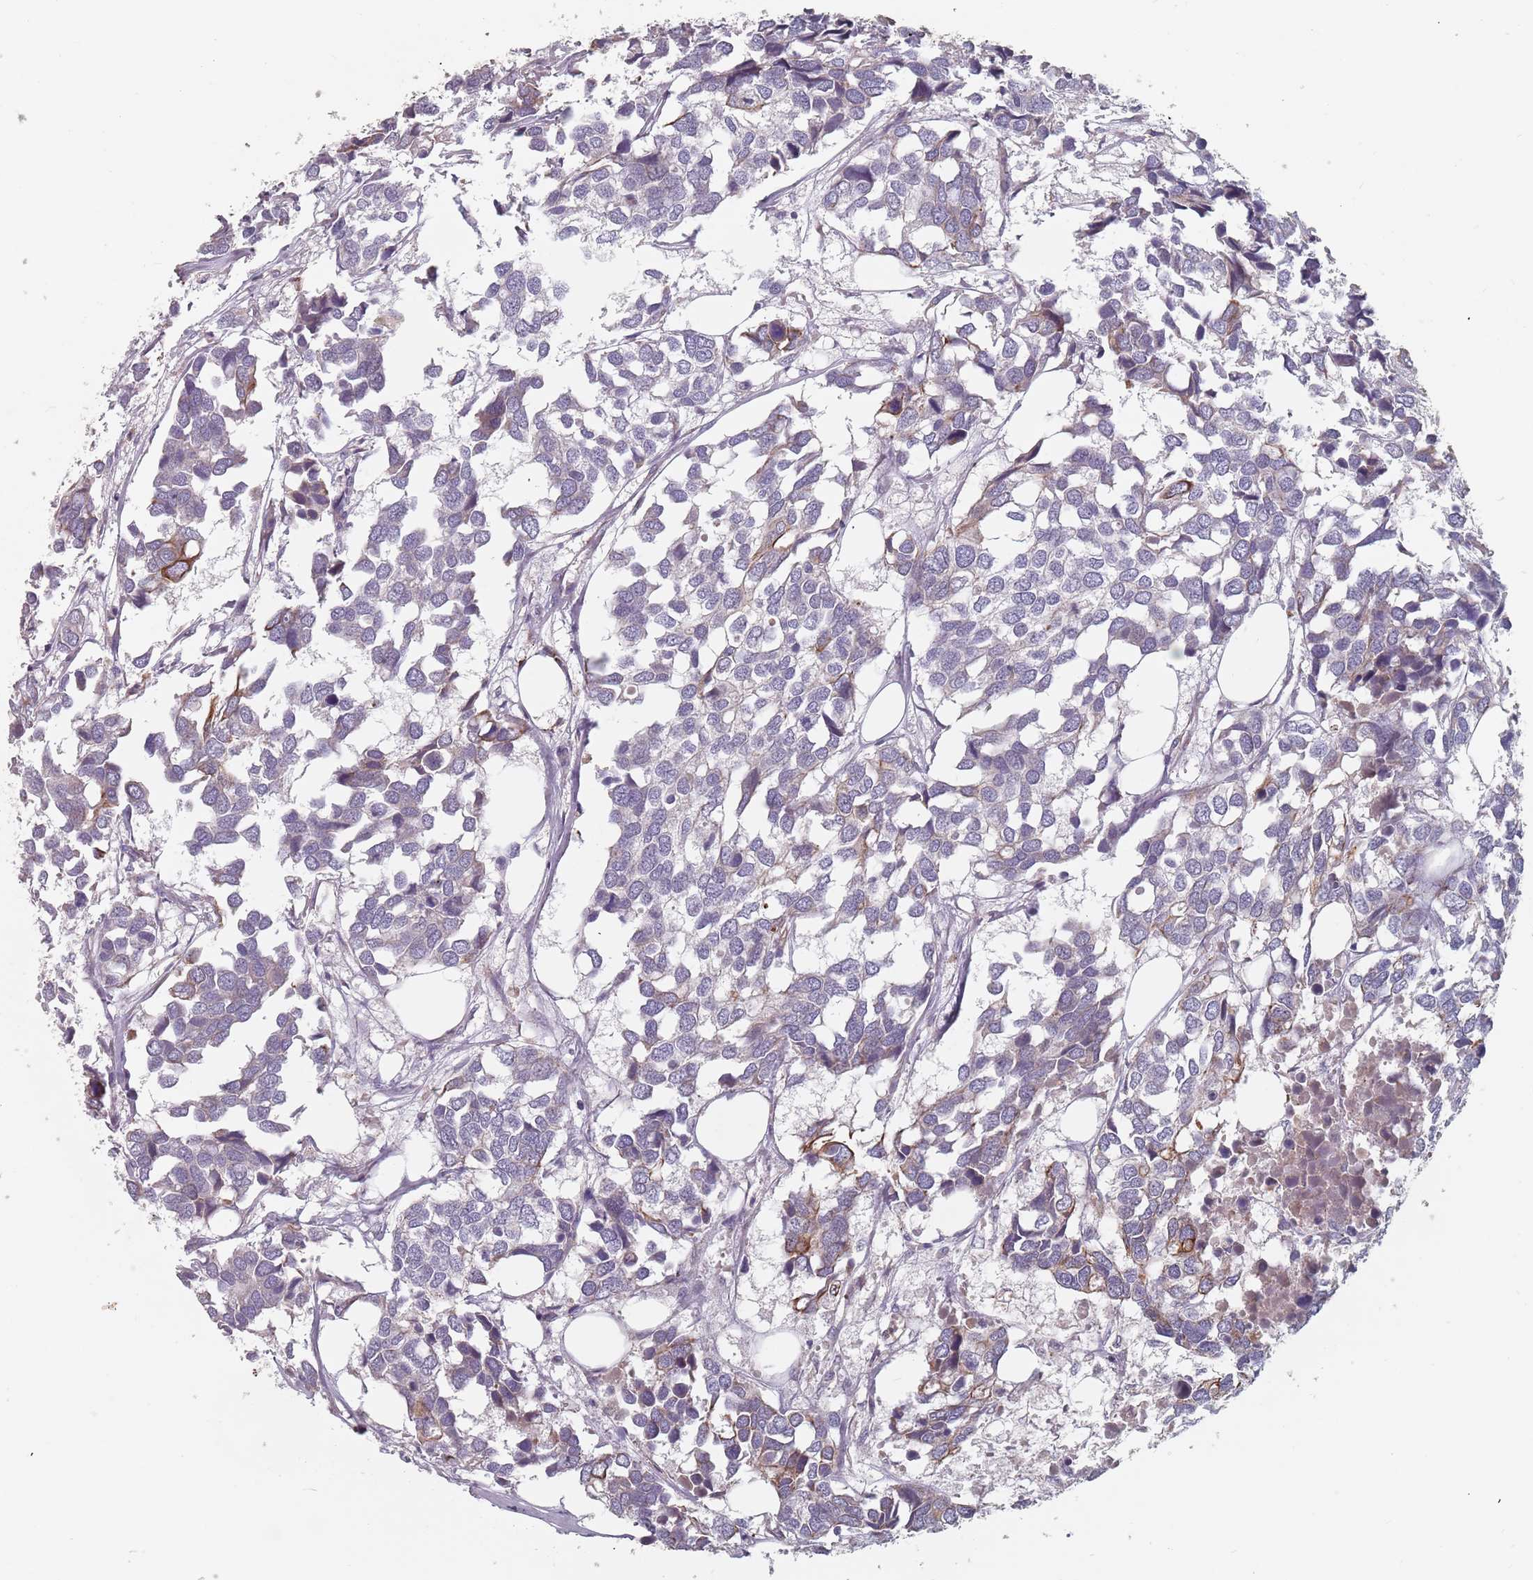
{"staining": {"intensity": "moderate", "quantity": "<25%", "location": "cytoplasmic/membranous"}, "tissue": "breast cancer", "cell_type": "Tumor cells", "image_type": "cancer", "snomed": [{"axis": "morphology", "description": "Duct carcinoma"}, {"axis": "topography", "description": "Breast"}], "caption": "IHC staining of breast infiltrating ductal carcinoma, which reveals low levels of moderate cytoplasmic/membranous expression in about <25% of tumor cells indicating moderate cytoplasmic/membranous protein positivity. The staining was performed using DAB (3,3'-diaminobenzidine) (brown) for protein detection and nuclei were counterstained in hematoxylin (blue).", "gene": "ADAL", "patient": {"sex": "female", "age": 83}}